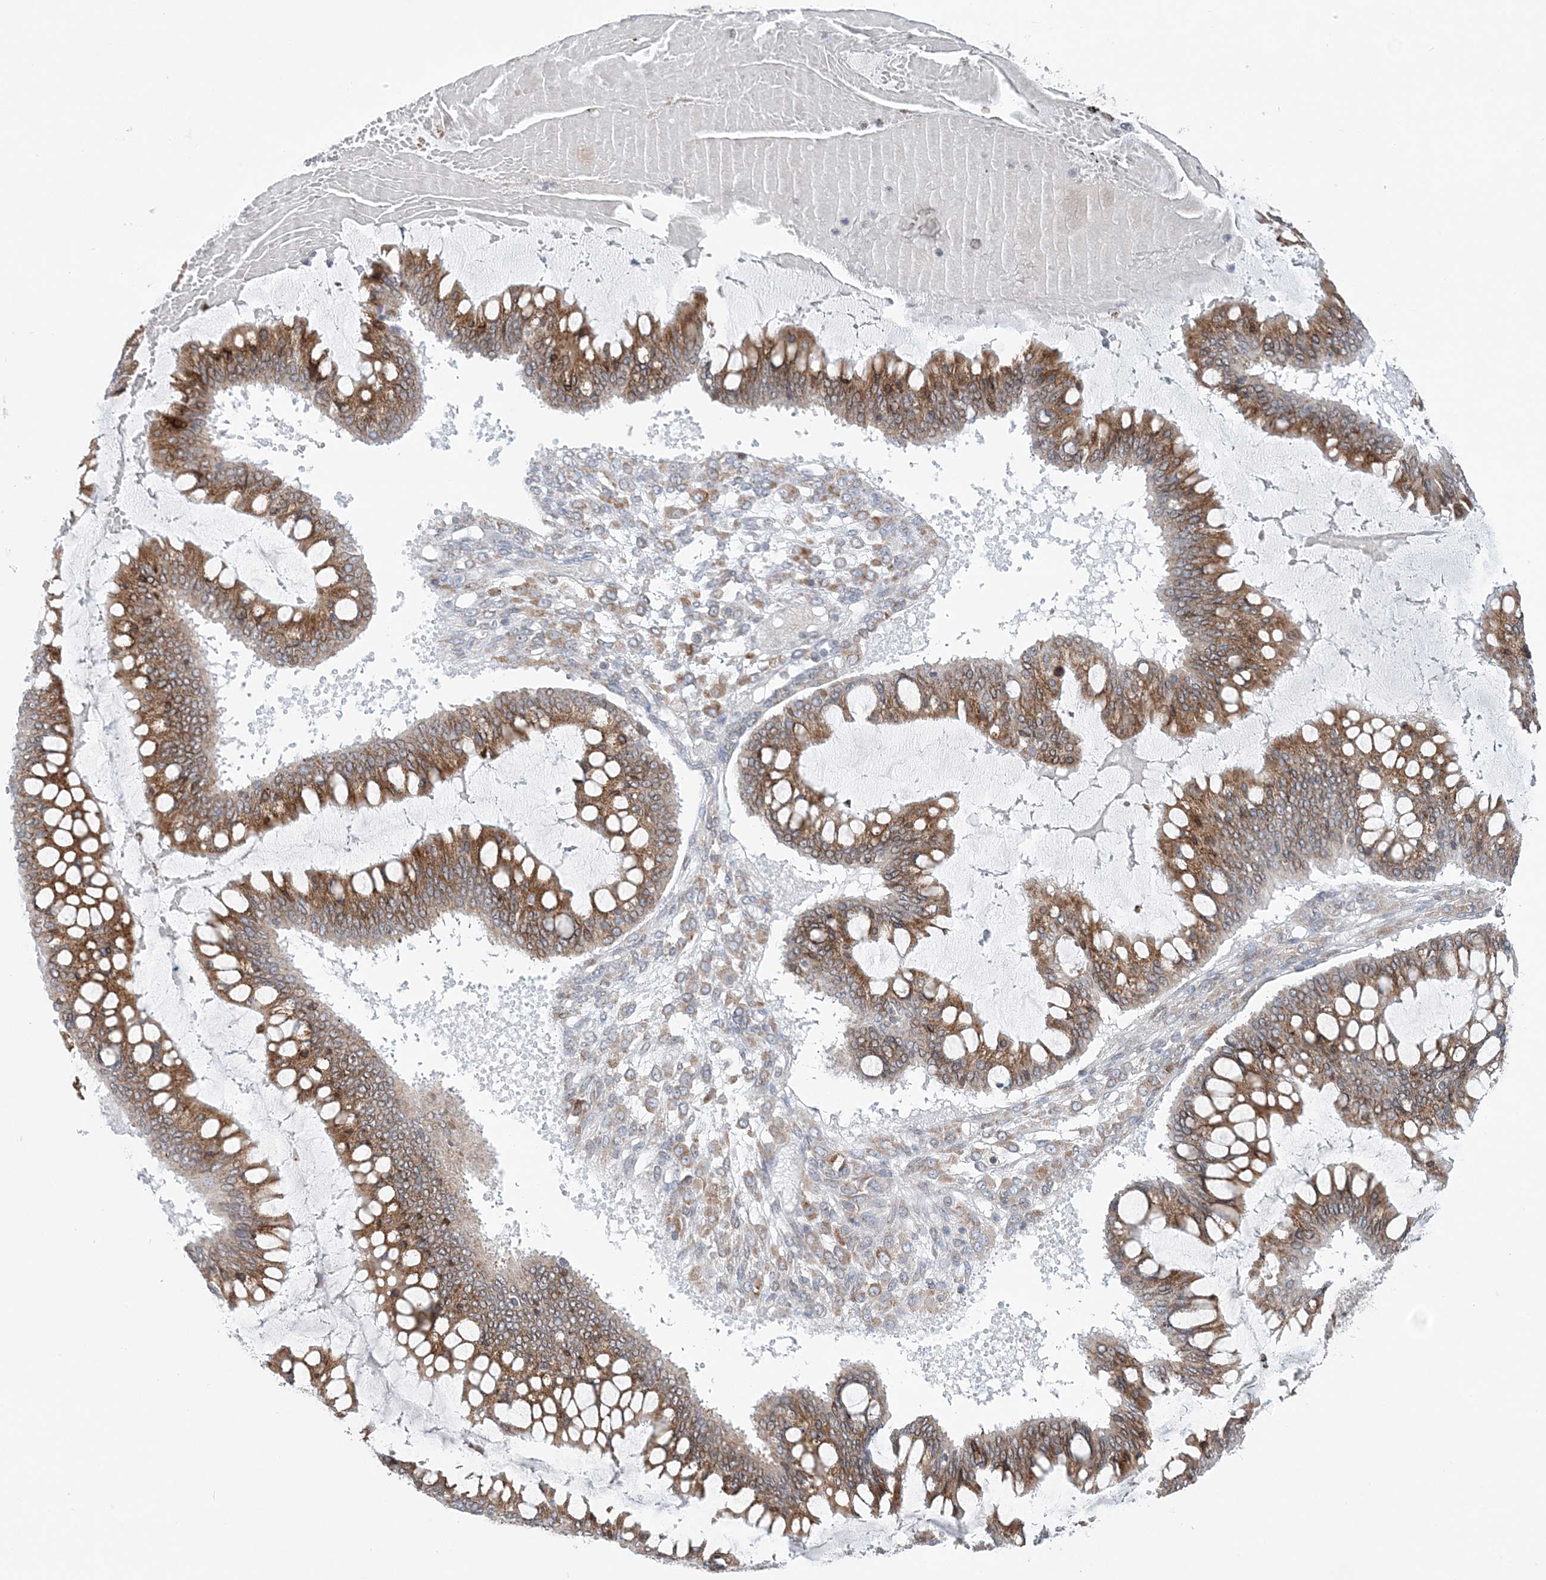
{"staining": {"intensity": "moderate", "quantity": ">75%", "location": "cytoplasmic/membranous"}, "tissue": "ovarian cancer", "cell_type": "Tumor cells", "image_type": "cancer", "snomed": [{"axis": "morphology", "description": "Cystadenocarcinoma, mucinous, NOS"}, {"axis": "topography", "description": "Ovary"}], "caption": "High-magnification brightfield microscopy of mucinous cystadenocarcinoma (ovarian) stained with DAB (brown) and counterstained with hematoxylin (blue). tumor cells exhibit moderate cytoplasmic/membranous positivity is present in about>75% of cells. (DAB (3,3'-diaminobenzidine) = brown stain, brightfield microscopy at high magnification).", "gene": "TMED10", "patient": {"sex": "female", "age": 73}}